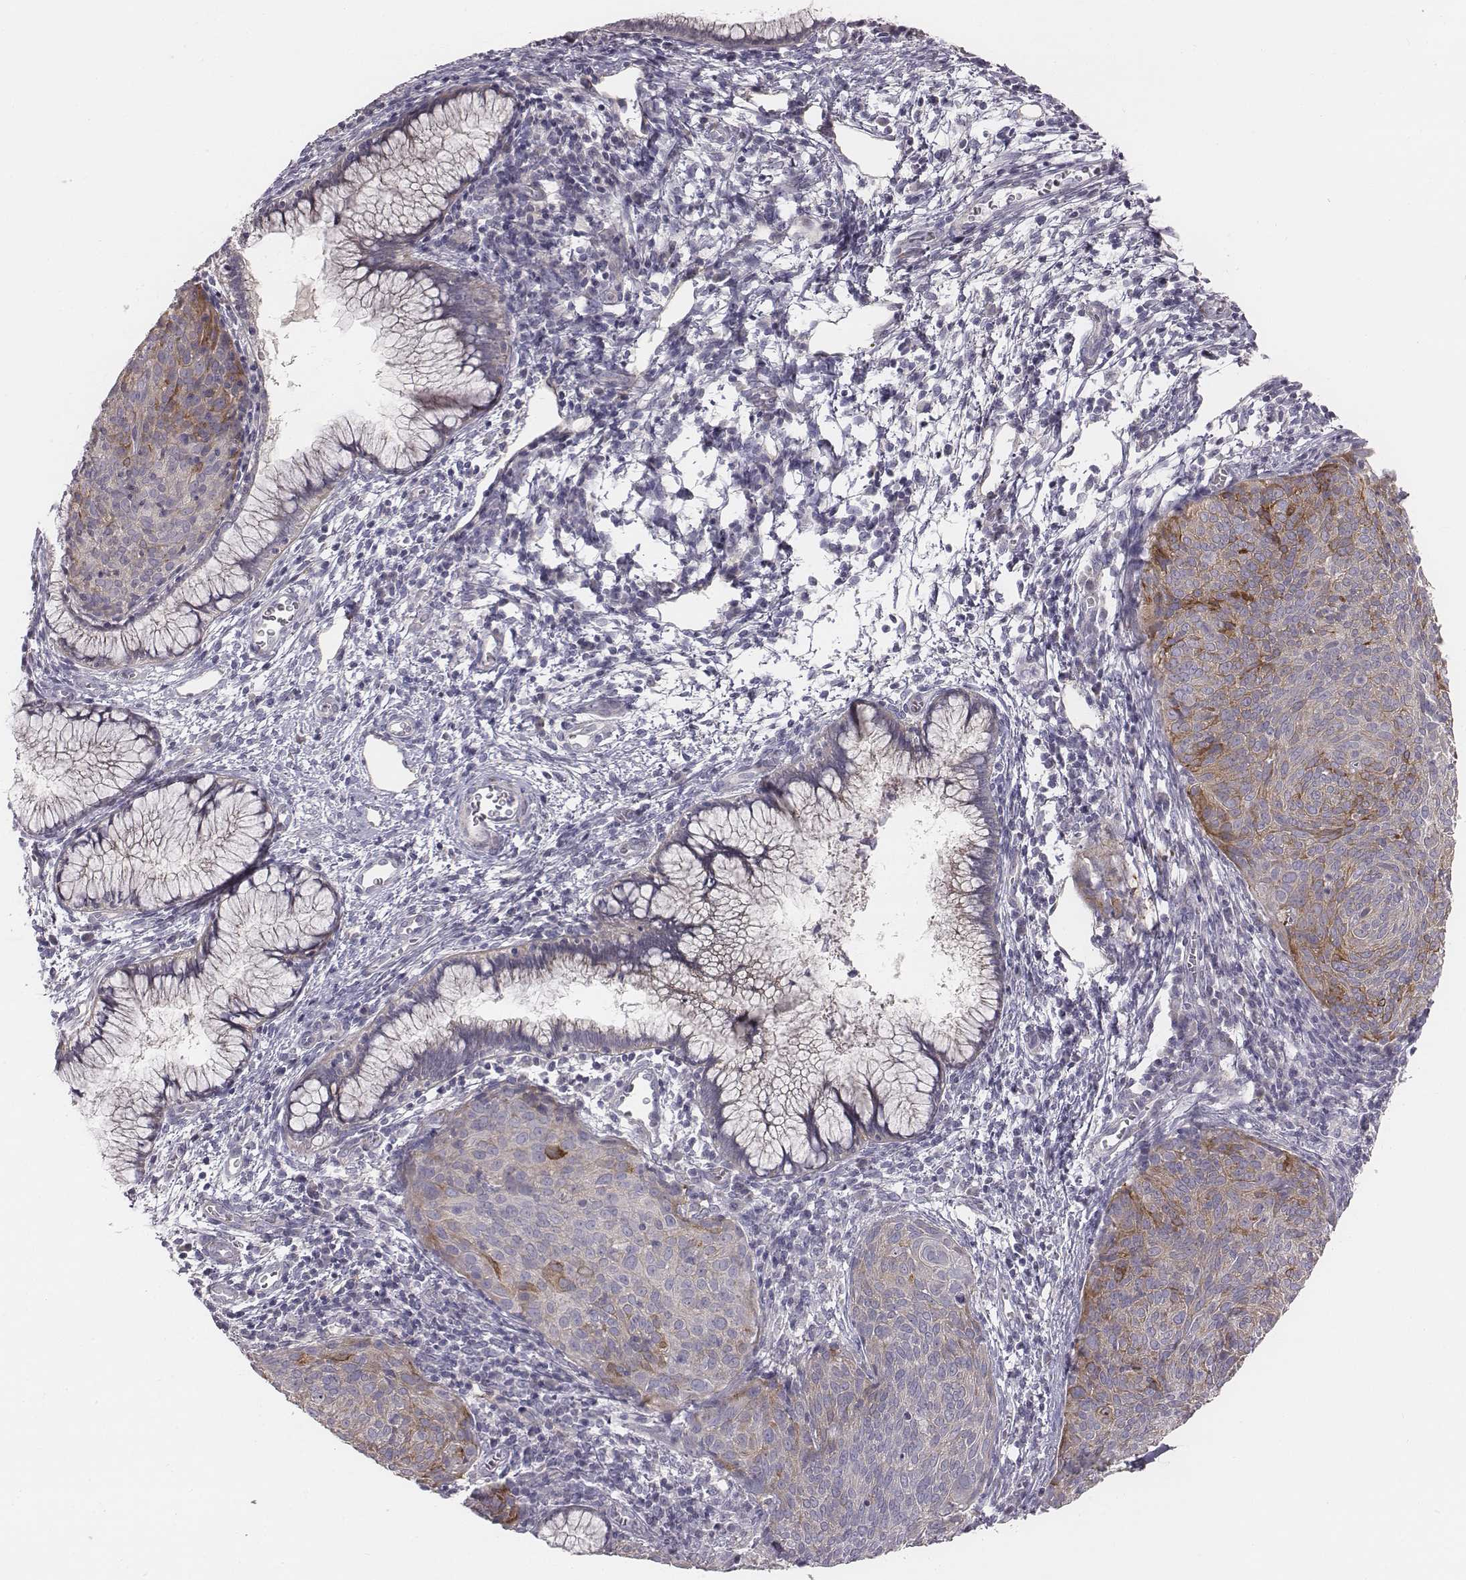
{"staining": {"intensity": "moderate", "quantity": "<25%", "location": "cytoplasmic/membranous"}, "tissue": "cervical cancer", "cell_type": "Tumor cells", "image_type": "cancer", "snomed": [{"axis": "morphology", "description": "Squamous cell carcinoma, NOS"}, {"axis": "topography", "description": "Cervix"}], "caption": "Human cervical squamous cell carcinoma stained with a brown dye shows moderate cytoplasmic/membranous positive staining in about <25% of tumor cells.", "gene": "PRKCZ", "patient": {"sex": "female", "age": 39}}